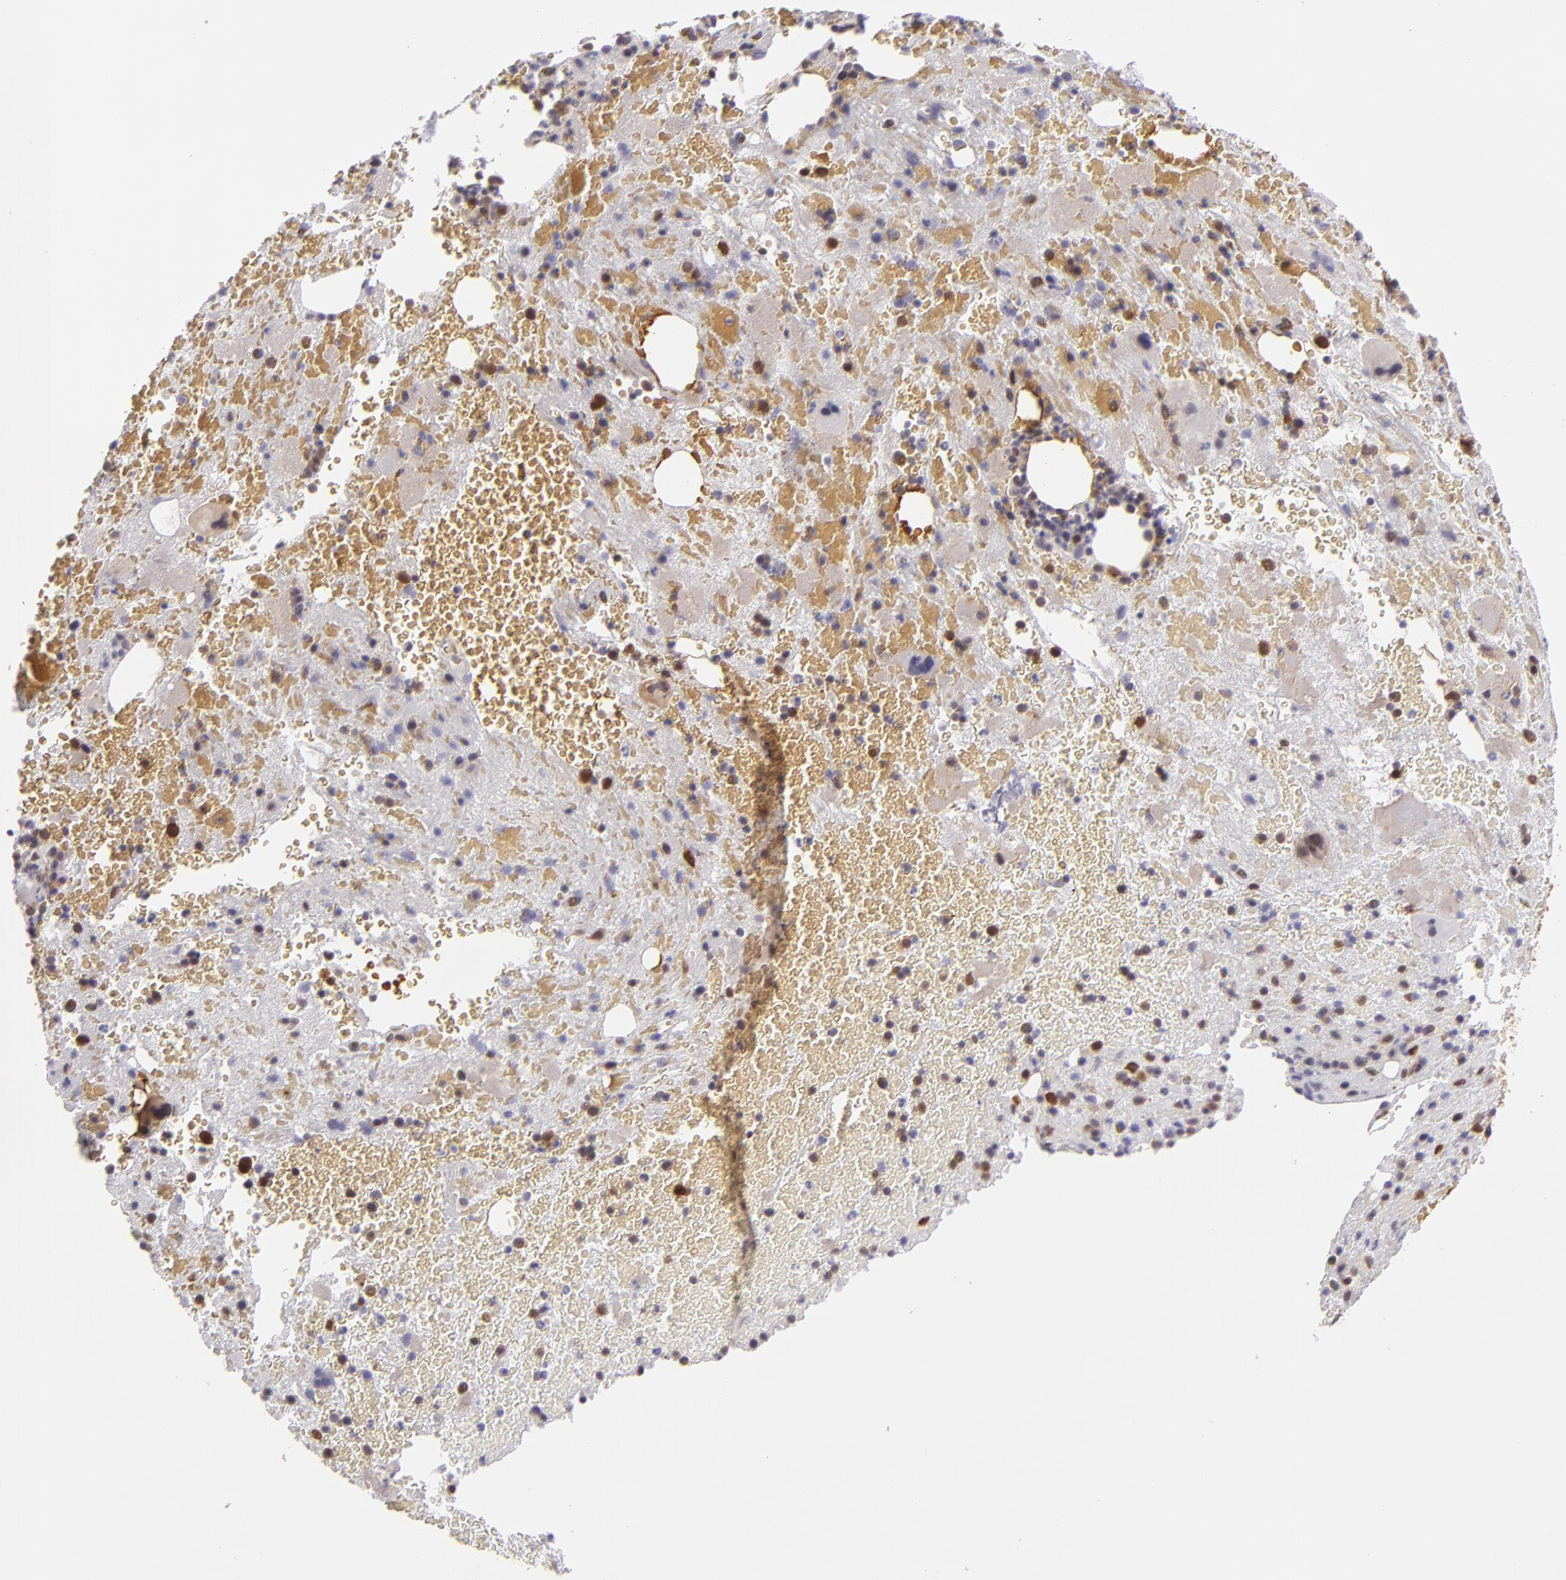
{"staining": {"intensity": "strong", "quantity": "<25%", "location": "cytoplasmic/membranous,nuclear"}, "tissue": "bone marrow", "cell_type": "Hematopoietic cells", "image_type": "normal", "snomed": [{"axis": "morphology", "description": "Normal tissue, NOS"}, {"axis": "topography", "description": "Bone marrow"}], "caption": "Hematopoietic cells show medium levels of strong cytoplasmic/membranous,nuclear positivity in about <25% of cells in benign human bone marrow. Using DAB (brown) and hematoxylin (blue) stains, captured at high magnification using brightfield microscopy.", "gene": "HSPH1", "patient": {"sex": "male", "age": 76}}